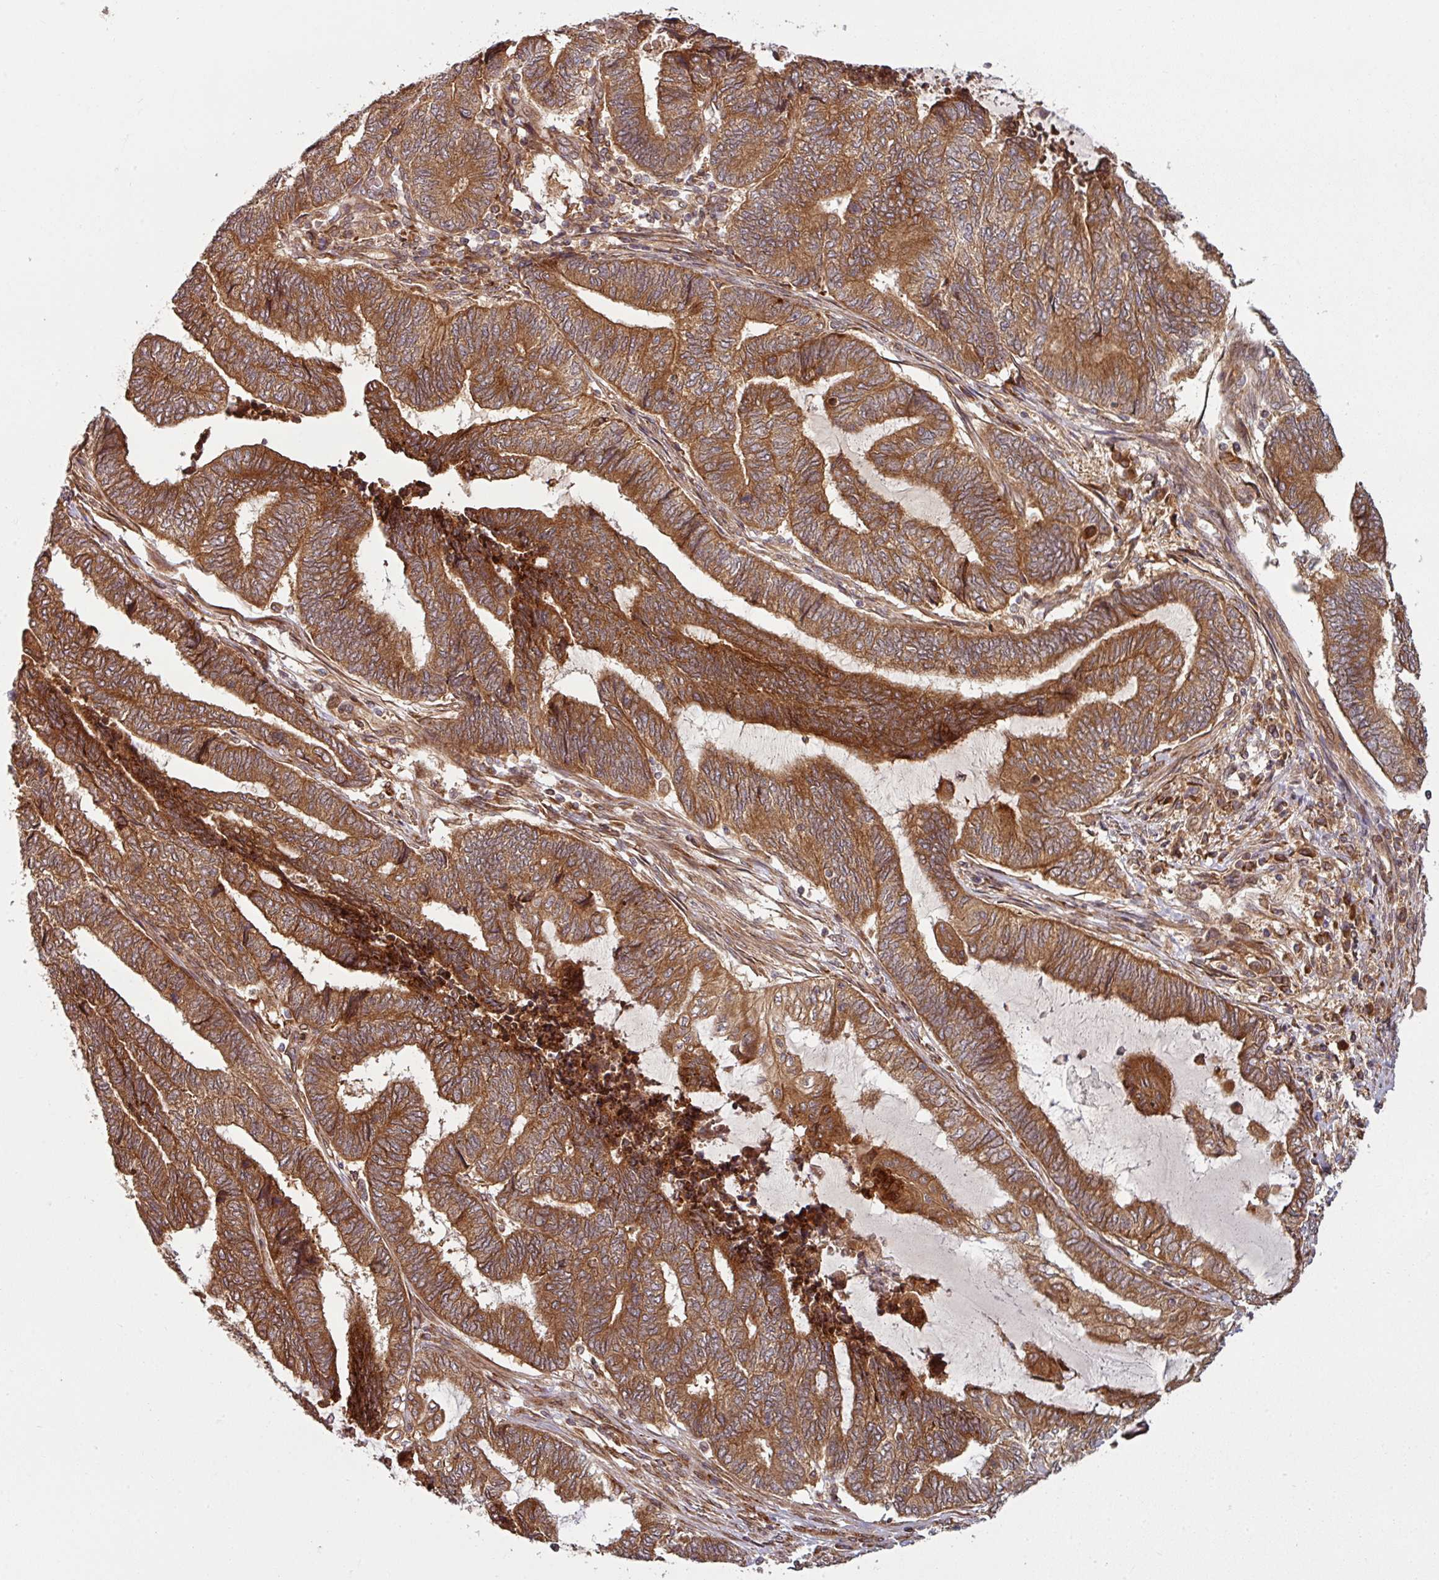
{"staining": {"intensity": "strong", "quantity": ">75%", "location": "cytoplasmic/membranous"}, "tissue": "endometrial cancer", "cell_type": "Tumor cells", "image_type": "cancer", "snomed": [{"axis": "morphology", "description": "Adenocarcinoma, NOS"}, {"axis": "topography", "description": "Uterus"}, {"axis": "topography", "description": "Endometrium"}], "caption": "Endometrial cancer (adenocarcinoma) tissue demonstrates strong cytoplasmic/membranous expression in approximately >75% of tumor cells, visualized by immunohistochemistry.", "gene": "RAB5A", "patient": {"sex": "female", "age": 70}}